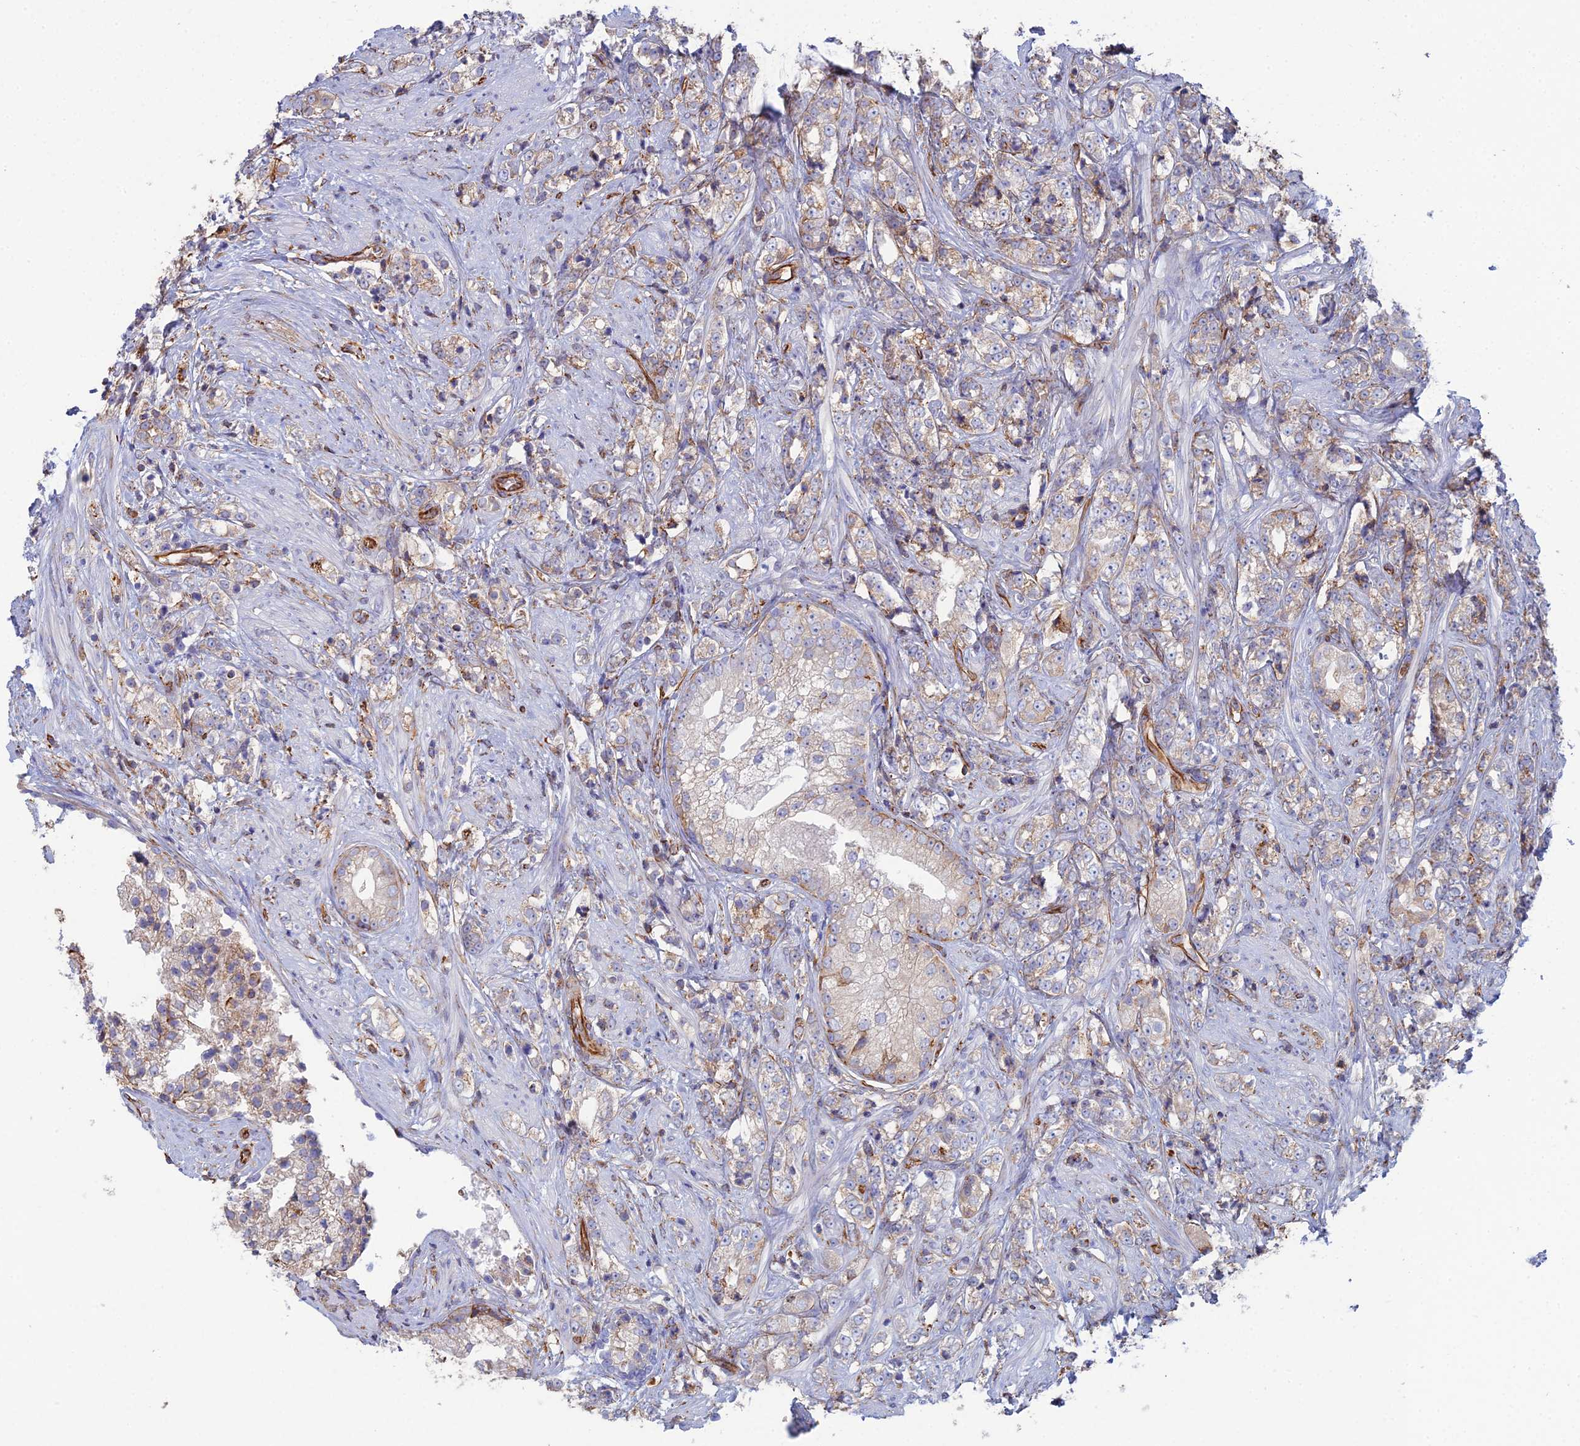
{"staining": {"intensity": "weak", "quantity": "<25%", "location": "cytoplasmic/membranous"}, "tissue": "prostate cancer", "cell_type": "Tumor cells", "image_type": "cancer", "snomed": [{"axis": "morphology", "description": "Adenocarcinoma, High grade"}, {"axis": "topography", "description": "Prostate"}], "caption": "The histopathology image demonstrates no staining of tumor cells in adenocarcinoma (high-grade) (prostate). (Immunohistochemistry, brightfield microscopy, high magnification).", "gene": "CLVS2", "patient": {"sex": "male", "age": 69}}